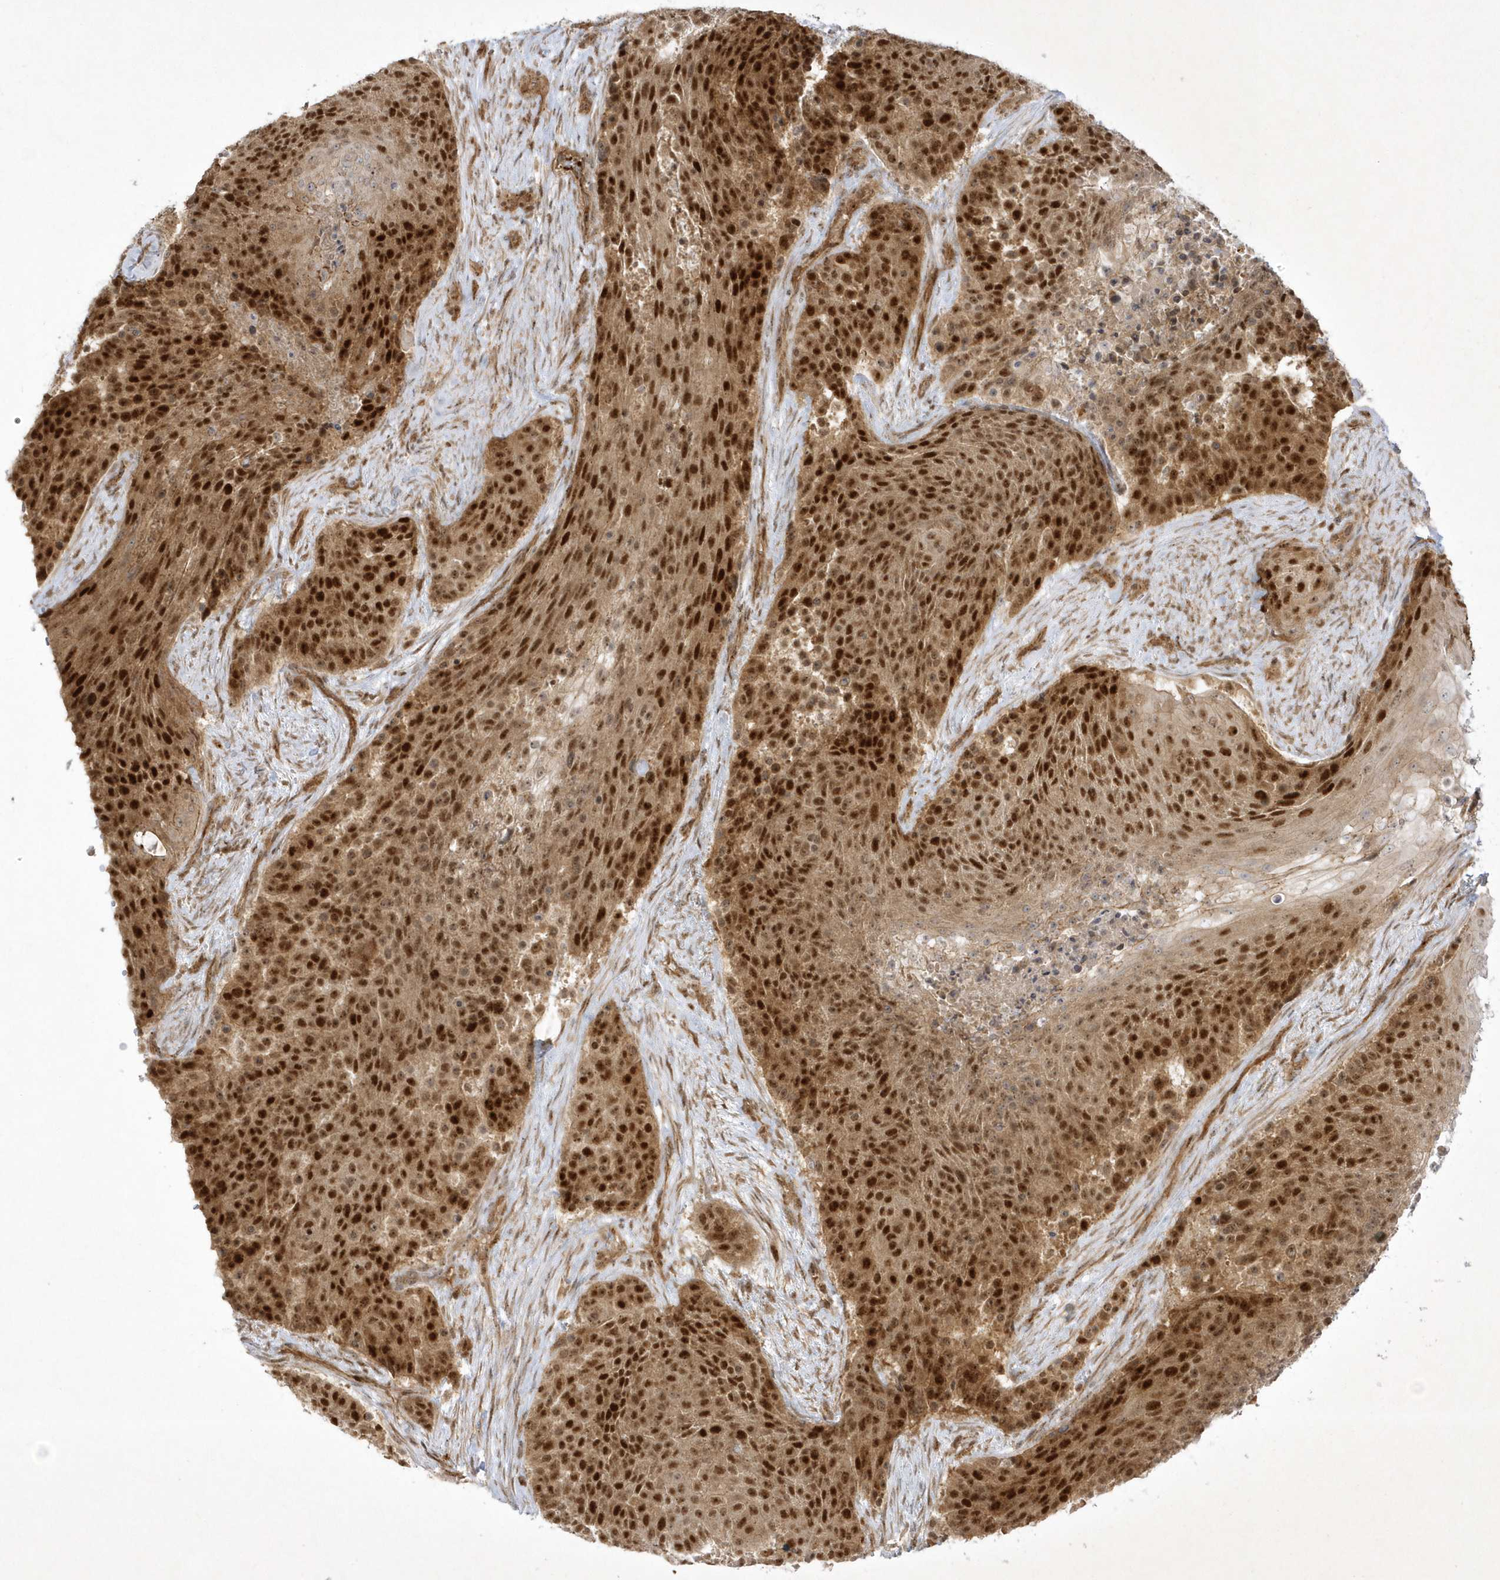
{"staining": {"intensity": "strong", "quantity": ">75%", "location": "cytoplasmic/membranous,nuclear"}, "tissue": "urothelial cancer", "cell_type": "Tumor cells", "image_type": "cancer", "snomed": [{"axis": "morphology", "description": "Urothelial carcinoma, High grade"}, {"axis": "topography", "description": "Urinary bladder"}], "caption": "Immunohistochemistry (IHC) staining of urothelial carcinoma (high-grade), which exhibits high levels of strong cytoplasmic/membranous and nuclear expression in about >75% of tumor cells indicating strong cytoplasmic/membranous and nuclear protein positivity. The staining was performed using DAB (brown) for protein detection and nuclei were counterstained in hematoxylin (blue).", "gene": "NAF1", "patient": {"sex": "female", "age": 63}}